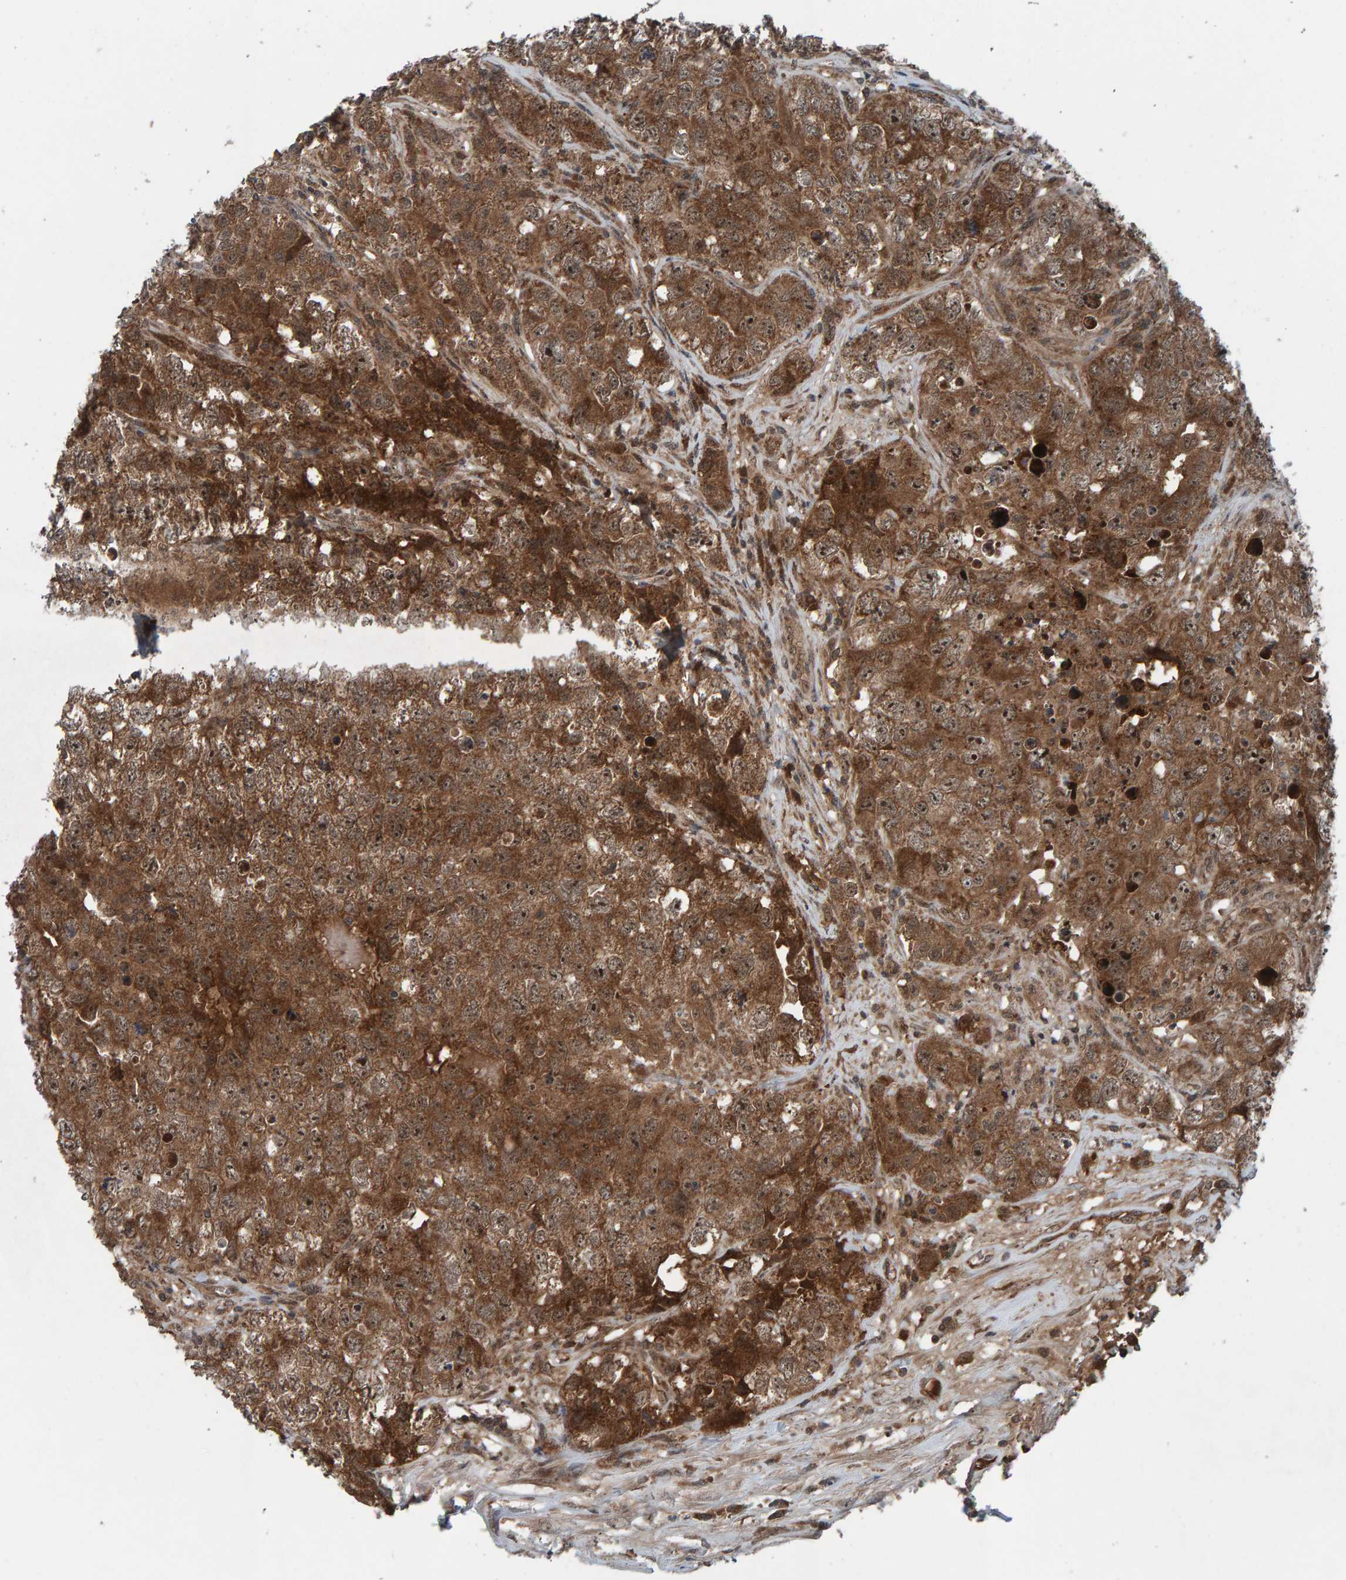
{"staining": {"intensity": "moderate", "quantity": ">75%", "location": "cytoplasmic/membranous"}, "tissue": "testis cancer", "cell_type": "Tumor cells", "image_type": "cancer", "snomed": [{"axis": "morphology", "description": "Seminoma, NOS"}, {"axis": "morphology", "description": "Carcinoma, Embryonal, NOS"}, {"axis": "topography", "description": "Testis"}], "caption": "Immunohistochemistry (IHC) histopathology image of testis cancer stained for a protein (brown), which exhibits medium levels of moderate cytoplasmic/membranous expression in about >75% of tumor cells.", "gene": "CUEDC1", "patient": {"sex": "male", "age": 43}}